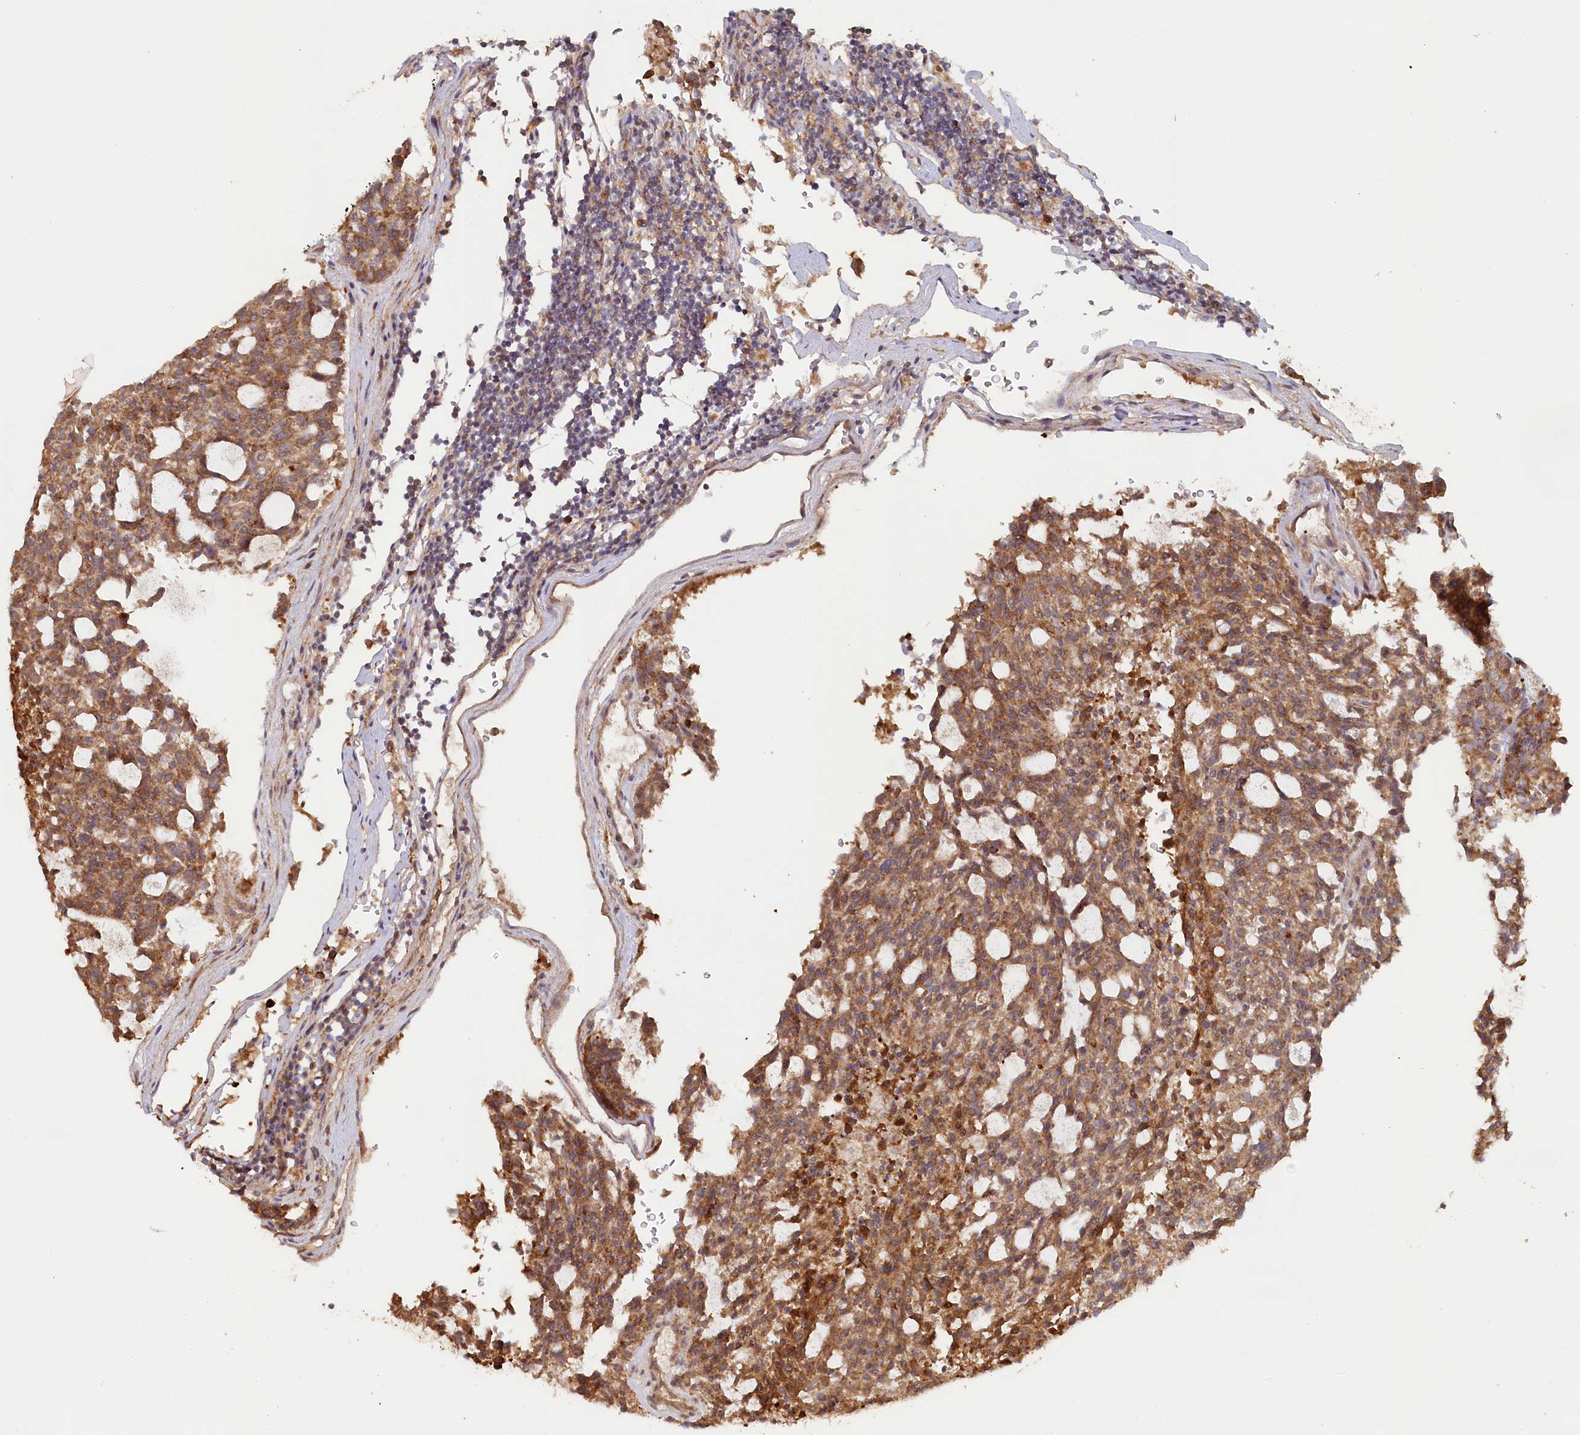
{"staining": {"intensity": "moderate", "quantity": ">75%", "location": "cytoplasmic/membranous"}, "tissue": "carcinoid", "cell_type": "Tumor cells", "image_type": "cancer", "snomed": [{"axis": "morphology", "description": "Carcinoid, malignant, NOS"}, {"axis": "topography", "description": "Pancreas"}], "caption": "Brown immunohistochemical staining in human carcinoid (malignant) reveals moderate cytoplasmic/membranous expression in about >75% of tumor cells. Using DAB (brown) and hematoxylin (blue) stains, captured at high magnification using brightfield microscopy.", "gene": "HAL", "patient": {"sex": "female", "age": 54}}